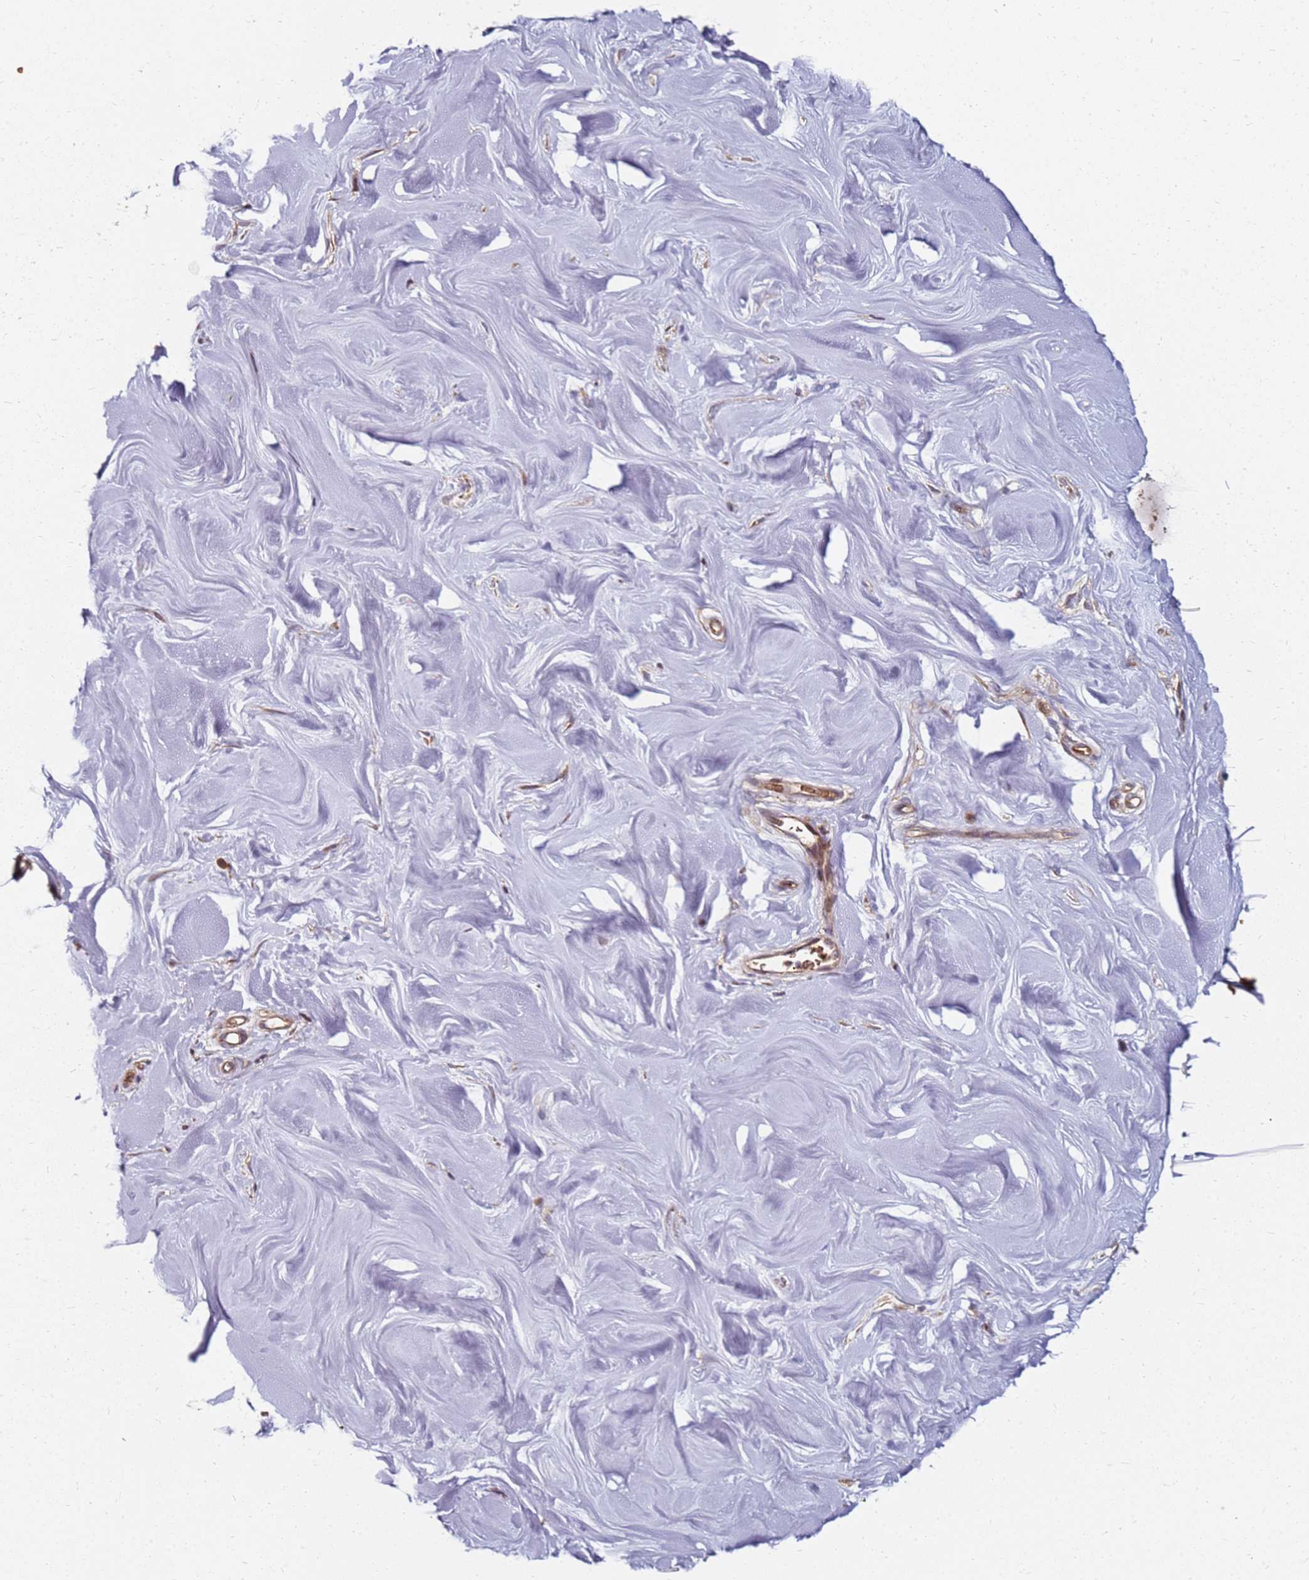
{"staining": {"intensity": "negative", "quantity": "none", "location": "none"}, "tissue": "adipose tissue", "cell_type": "Adipocytes", "image_type": "normal", "snomed": [{"axis": "morphology", "description": "Normal tissue, NOS"}, {"axis": "topography", "description": "Breast"}], "caption": "This image is of unremarkable adipose tissue stained with immunohistochemistry to label a protein in brown with the nuclei are counter-stained blue. There is no positivity in adipocytes.", "gene": "RNF11", "patient": {"sex": "female", "age": 26}}